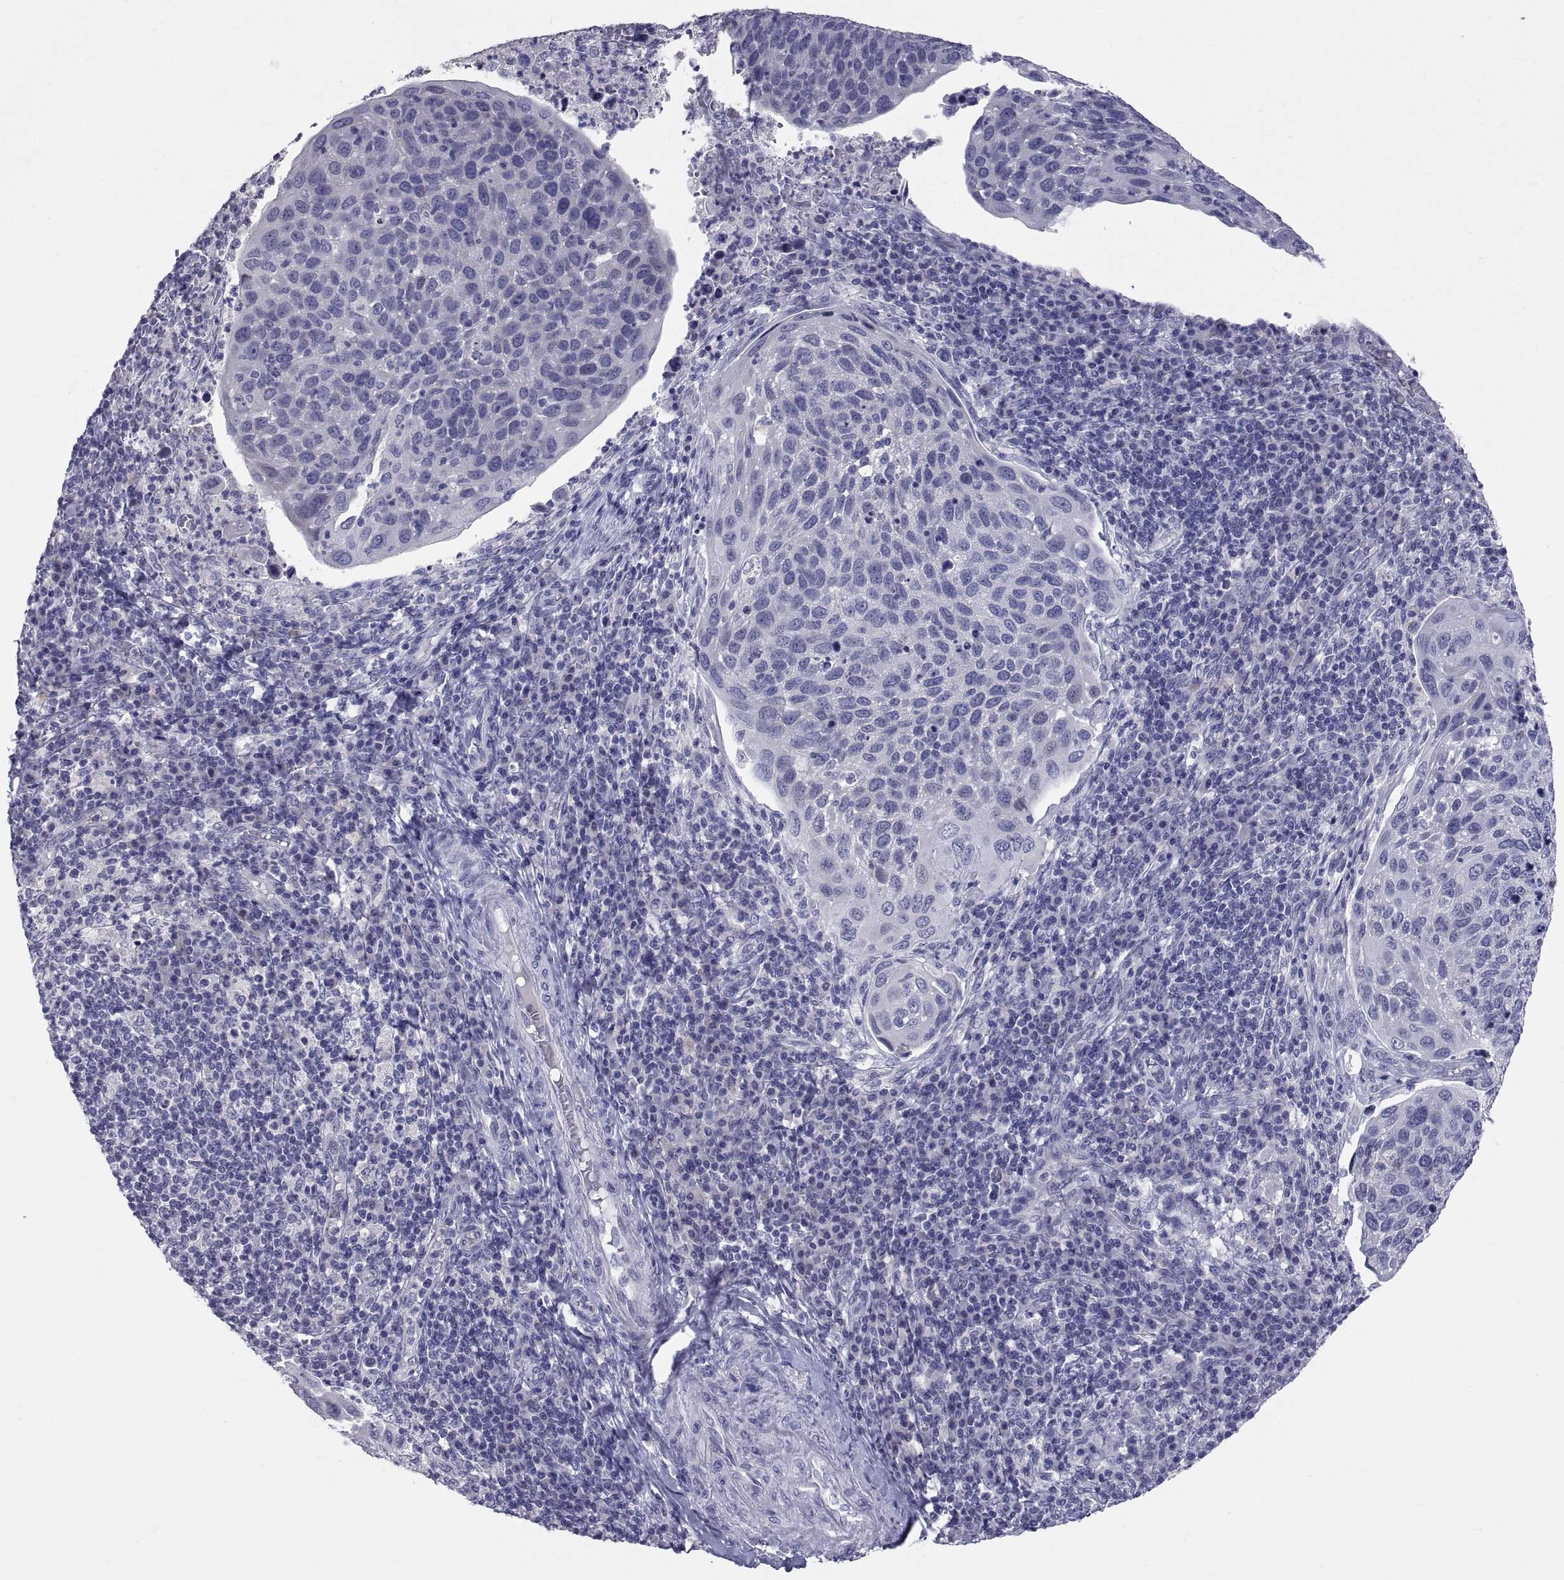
{"staining": {"intensity": "moderate", "quantity": "<25%", "location": "cytoplasmic/membranous"}, "tissue": "cervical cancer", "cell_type": "Tumor cells", "image_type": "cancer", "snomed": [{"axis": "morphology", "description": "Squamous cell carcinoma, NOS"}, {"axis": "topography", "description": "Cervix"}], "caption": "About <25% of tumor cells in cervical cancer reveal moderate cytoplasmic/membranous protein expression as visualized by brown immunohistochemical staining.", "gene": "PTN", "patient": {"sex": "female", "age": 54}}